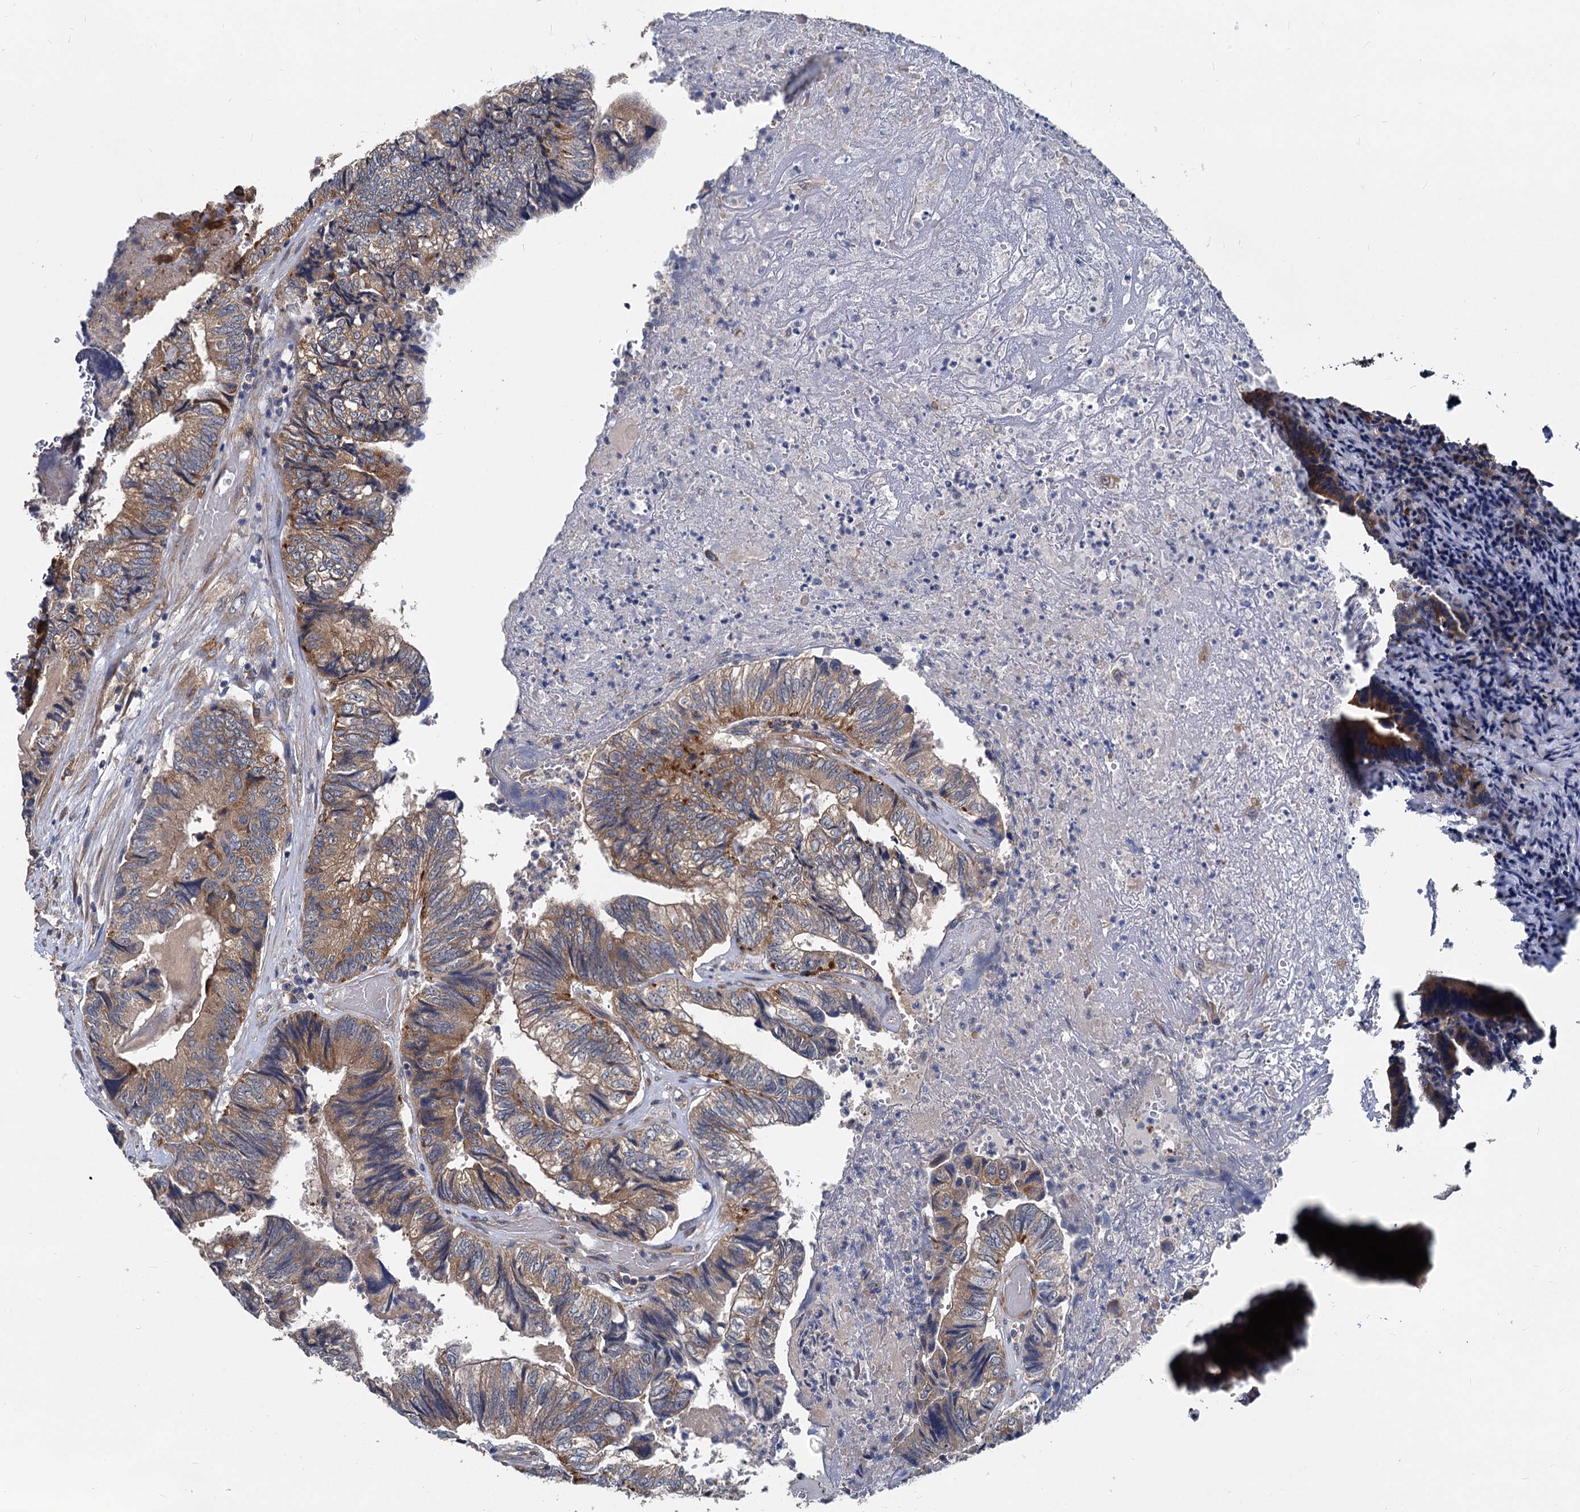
{"staining": {"intensity": "moderate", "quantity": ">75%", "location": "cytoplasmic/membranous"}, "tissue": "colorectal cancer", "cell_type": "Tumor cells", "image_type": "cancer", "snomed": [{"axis": "morphology", "description": "Adenocarcinoma, NOS"}, {"axis": "topography", "description": "Colon"}], "caption": "Immunohistochemical staining of colorectal cancer exhibits moderate cytoplasmic/membranous protein staining in approximately >75% of tumor cells. (DAB = brown stain, brightfield microscopy at high magnification).", "gene": "EIF2B2", "patient": {"sex": "female", "age": 67}}